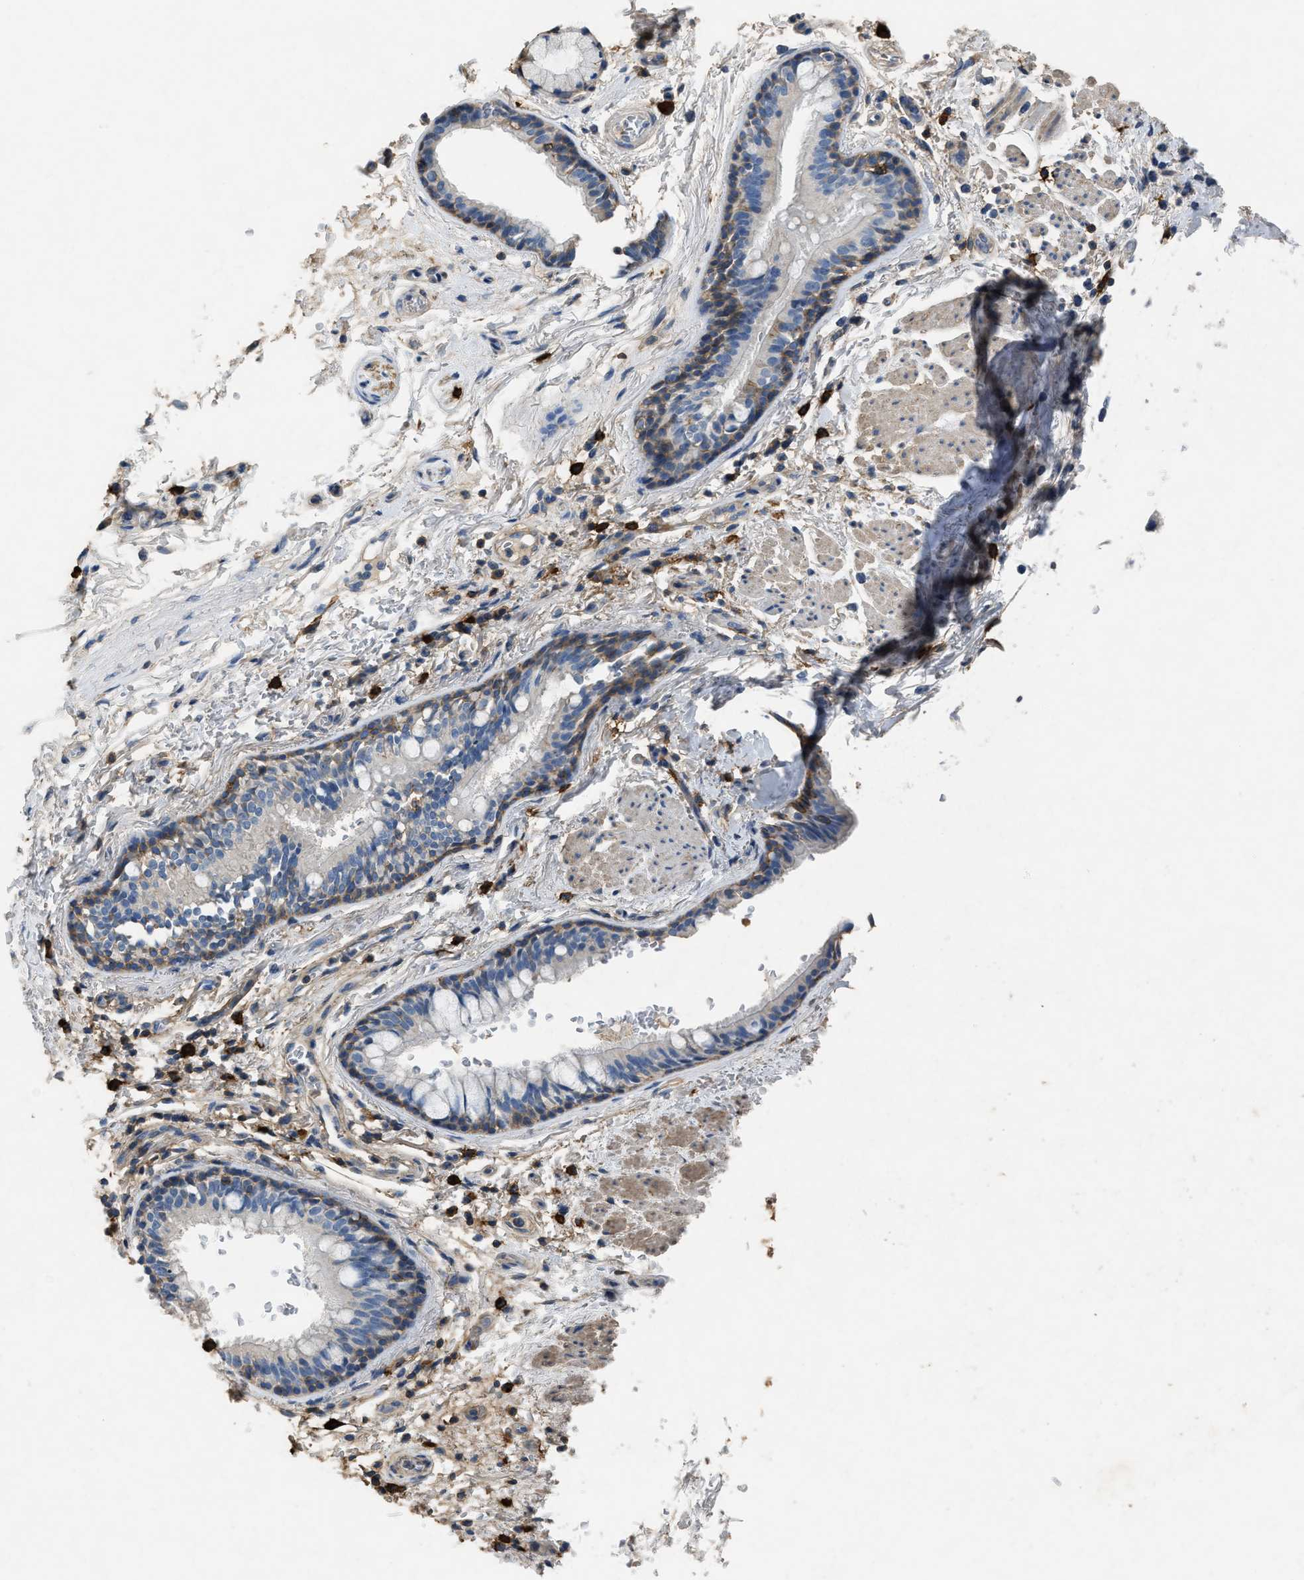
{"staining": {"intensity": "moderate", "quantity": "<25%", "location": "cytoplasmic/membranous"}, "tissue": "bronchus", "cell_type": "Respiratory epithelial cells", "image_type": "normal", "snomed": [{"axis": "morphology", "description": "Normal tissue, NOS"}, {"axis": "topography", "description": "Cartilage tissue"}], "caption": "The micrograph shows staining of benign bronchus, revealing moderate cytoplasmic/membranous protein positivity (brown color) within respiratory epithelial cells.", "gene": "OR51E1", "patient": {"sex": "female", "age": 63}}